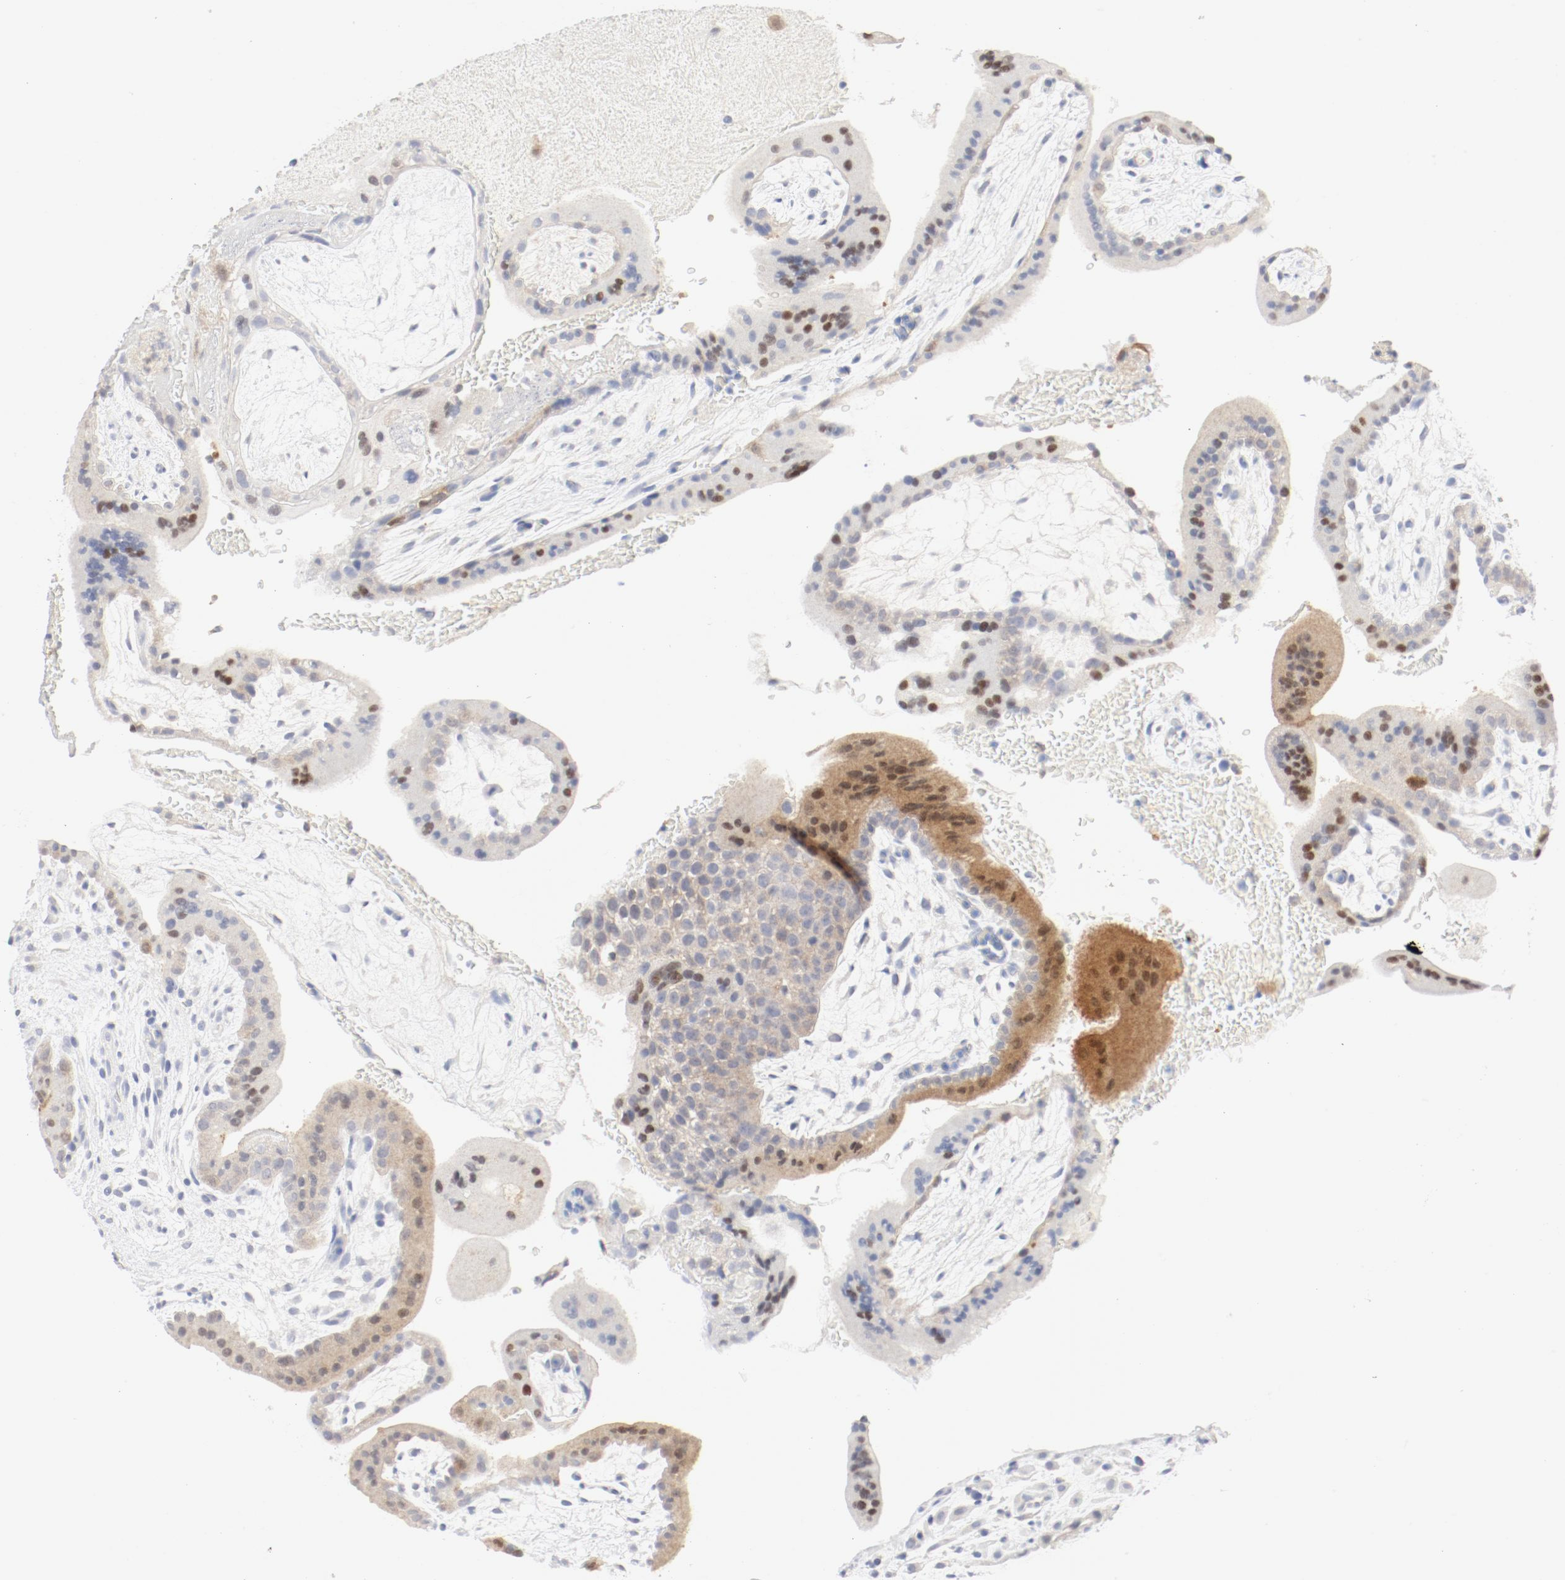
{"staining": {"intensity": "negative", "quantity": "none", "location": "none"}, "tissue": "placenta", "cell_type": "Decidual cells", "image_type": "normal", "snomed": [{"axis": "morphology", "description": "Normal tissue, NOS"}, {"axis": "topography", "description": "Placenta"}], "caption": "This is a photomicrograph of immunohistochemistry (IHC) staining of normal placenta, which shows no staining in decidual cells. Brightfield microscopy of IHC stained with DAB (brown) and hematoxylin (blue), captured at high magnification.", "gene": "PGM1", "patient": {"sex": "female", "age": 35}}